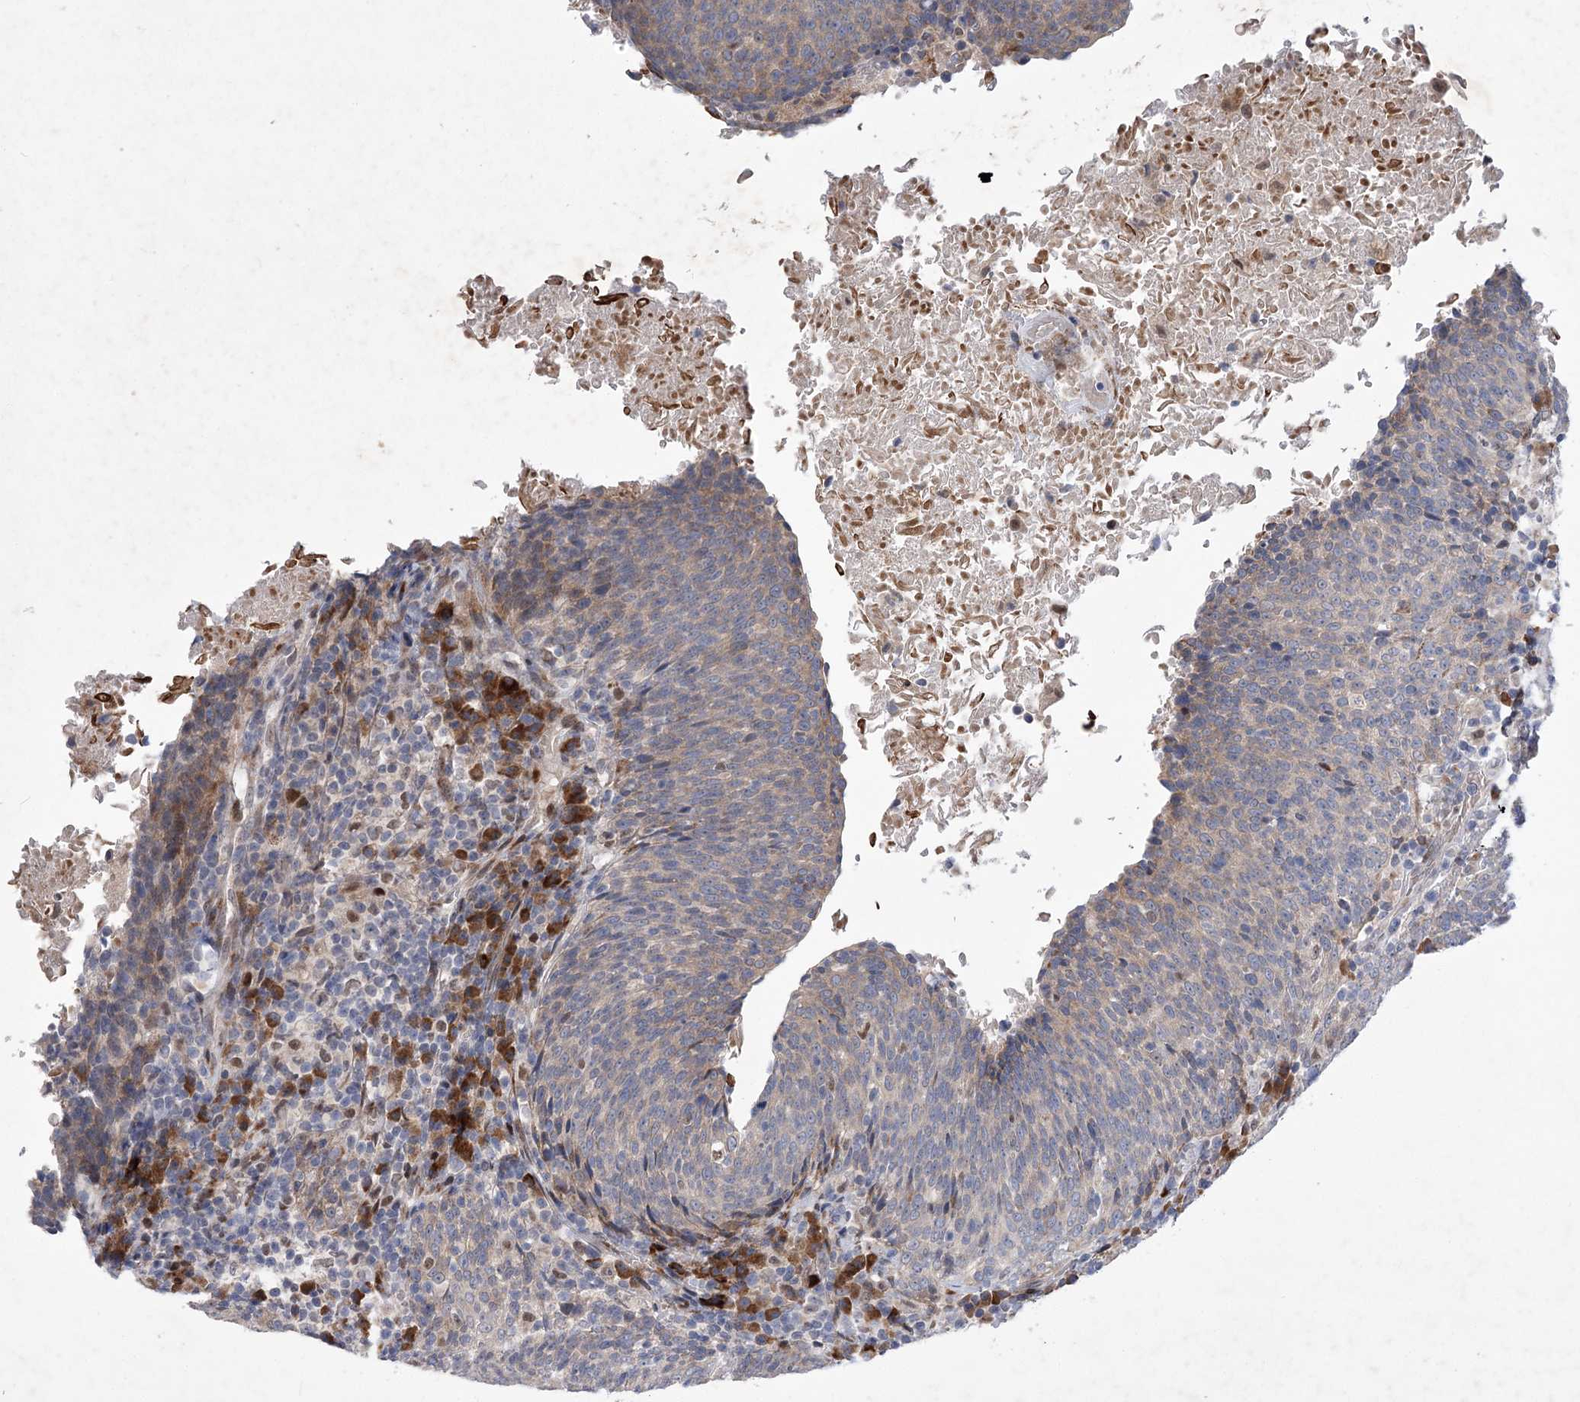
{"staining": {"intensity": "weak", "quantity": ">75%", "location": "cytoplasmic/membranous"}, "tissue": "head and neck cancer", "cell_type": "Tumor cells", "image_type": "cancer", "snomed": [{"axis": "morphology", "description": "Squamous cell carcinoma, NOS"}, {"axis": "morphology", "description": "Squamous cell carcinoma, metastatic, NOS"}, {"axis": "topography", "description": "Lymph node"}, {"axis": "topography", "description": "Head-Neck"}], "caption": "There is low levels of weak cytoplasmic/membranous positivity in tumor cells of metastatic squamous cell carcinoma (head and neck), as demonstrated by immunohistochemical staining (brown color).", "gene": "GCNT4", "patient": {"sex": "male", "age": 62}}